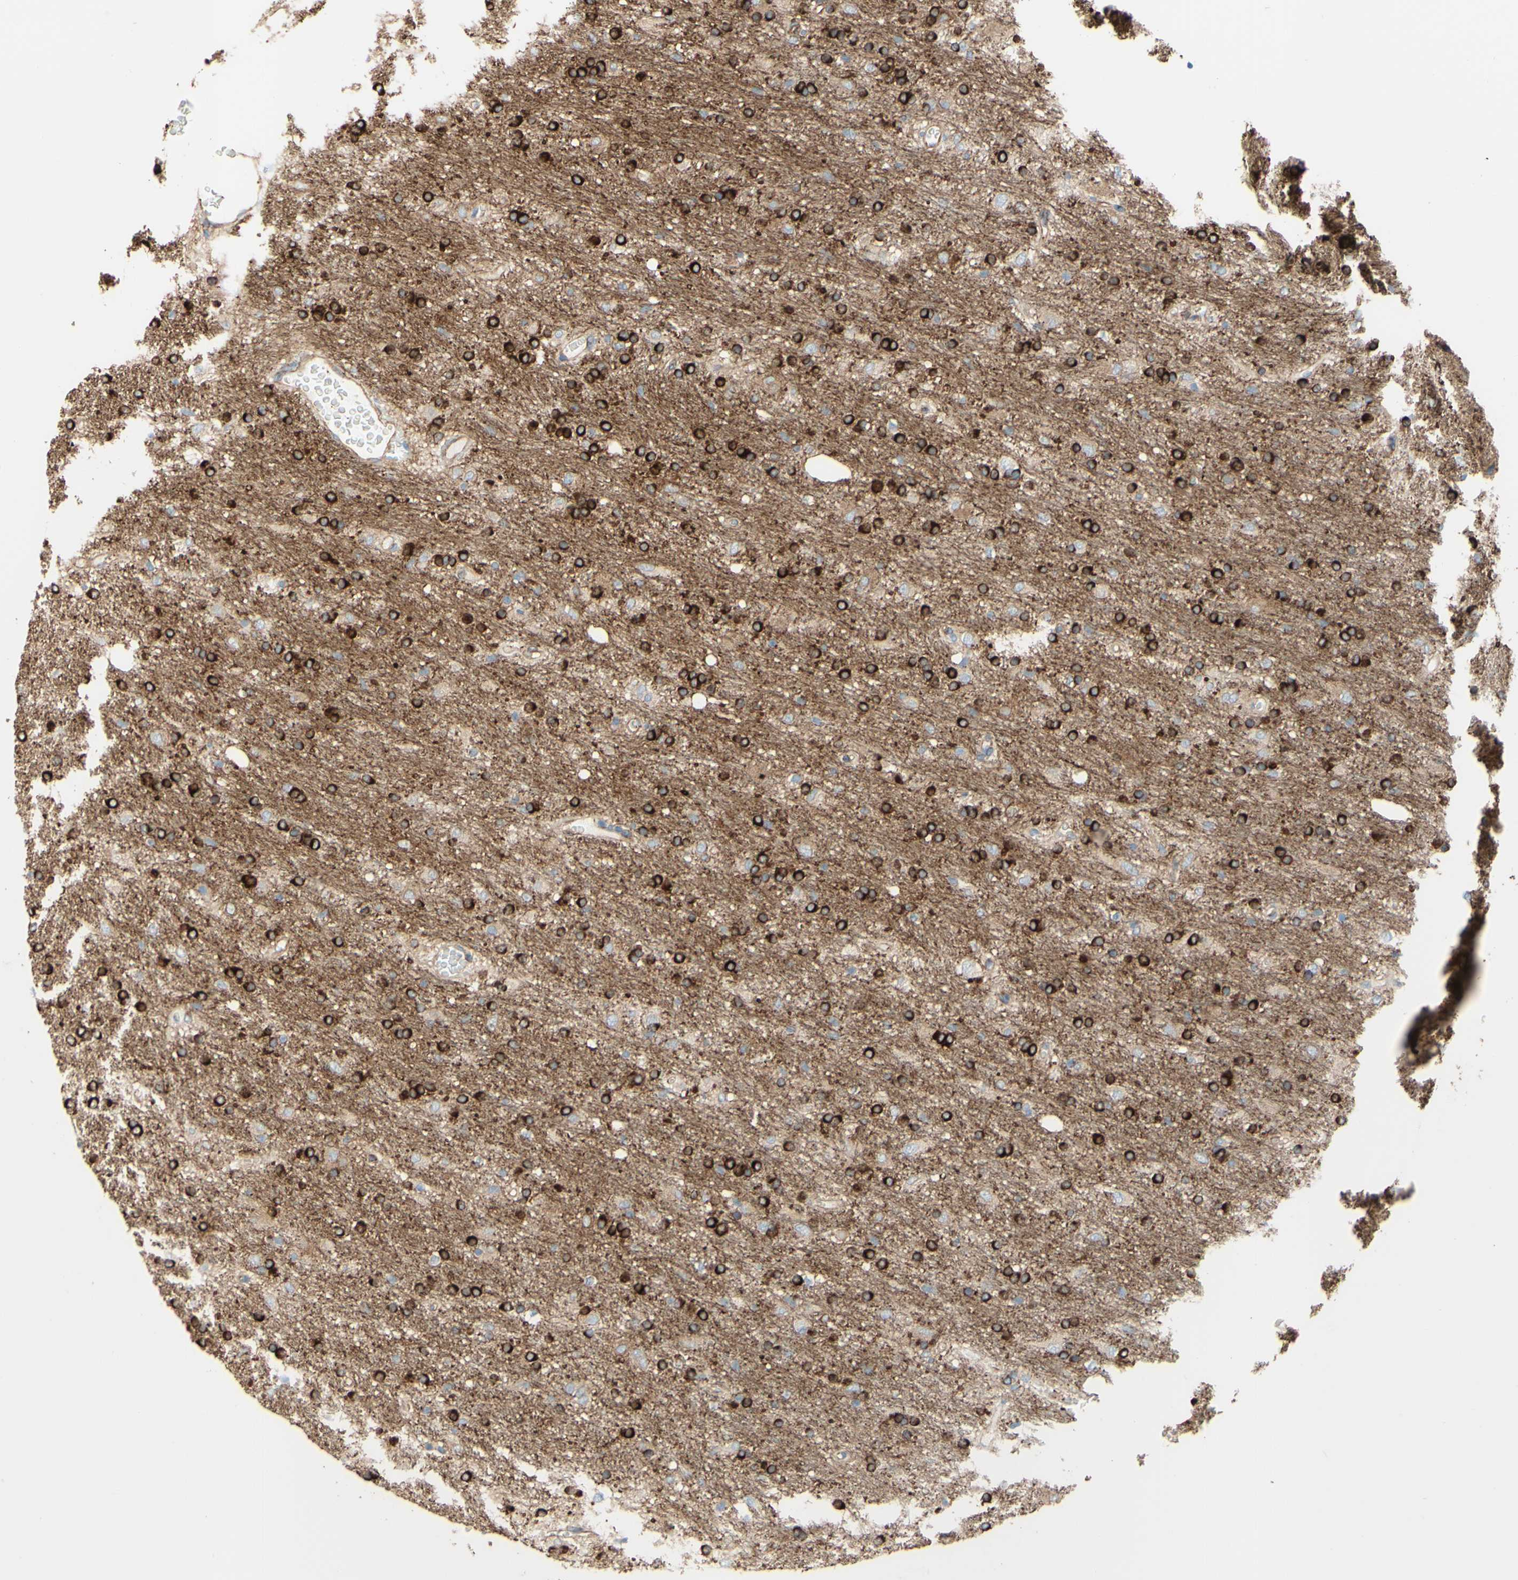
{"staining": {"intensity": "strong", "quantity": "25%-75%", "location": "cytoplasmic/membranous"}, "tissue": "glioma", "cell_type": "Tumor cells", "image_type": "cancer", "snomed": [{"axis": "morphology", "description": "Glioma, malignant, Low grade"}, {"axis": "topography", "description": "Brain"}], "caption": "A histopathology image showing strong cytoplasmic/membranous positivity in about 25%-75% of tumor cells in malignant glioma (low-grade), as visualized by brown immunohistochemical staining.", "gene": "ENDOD1", "patient": {"sex": "male", "age": 77}}